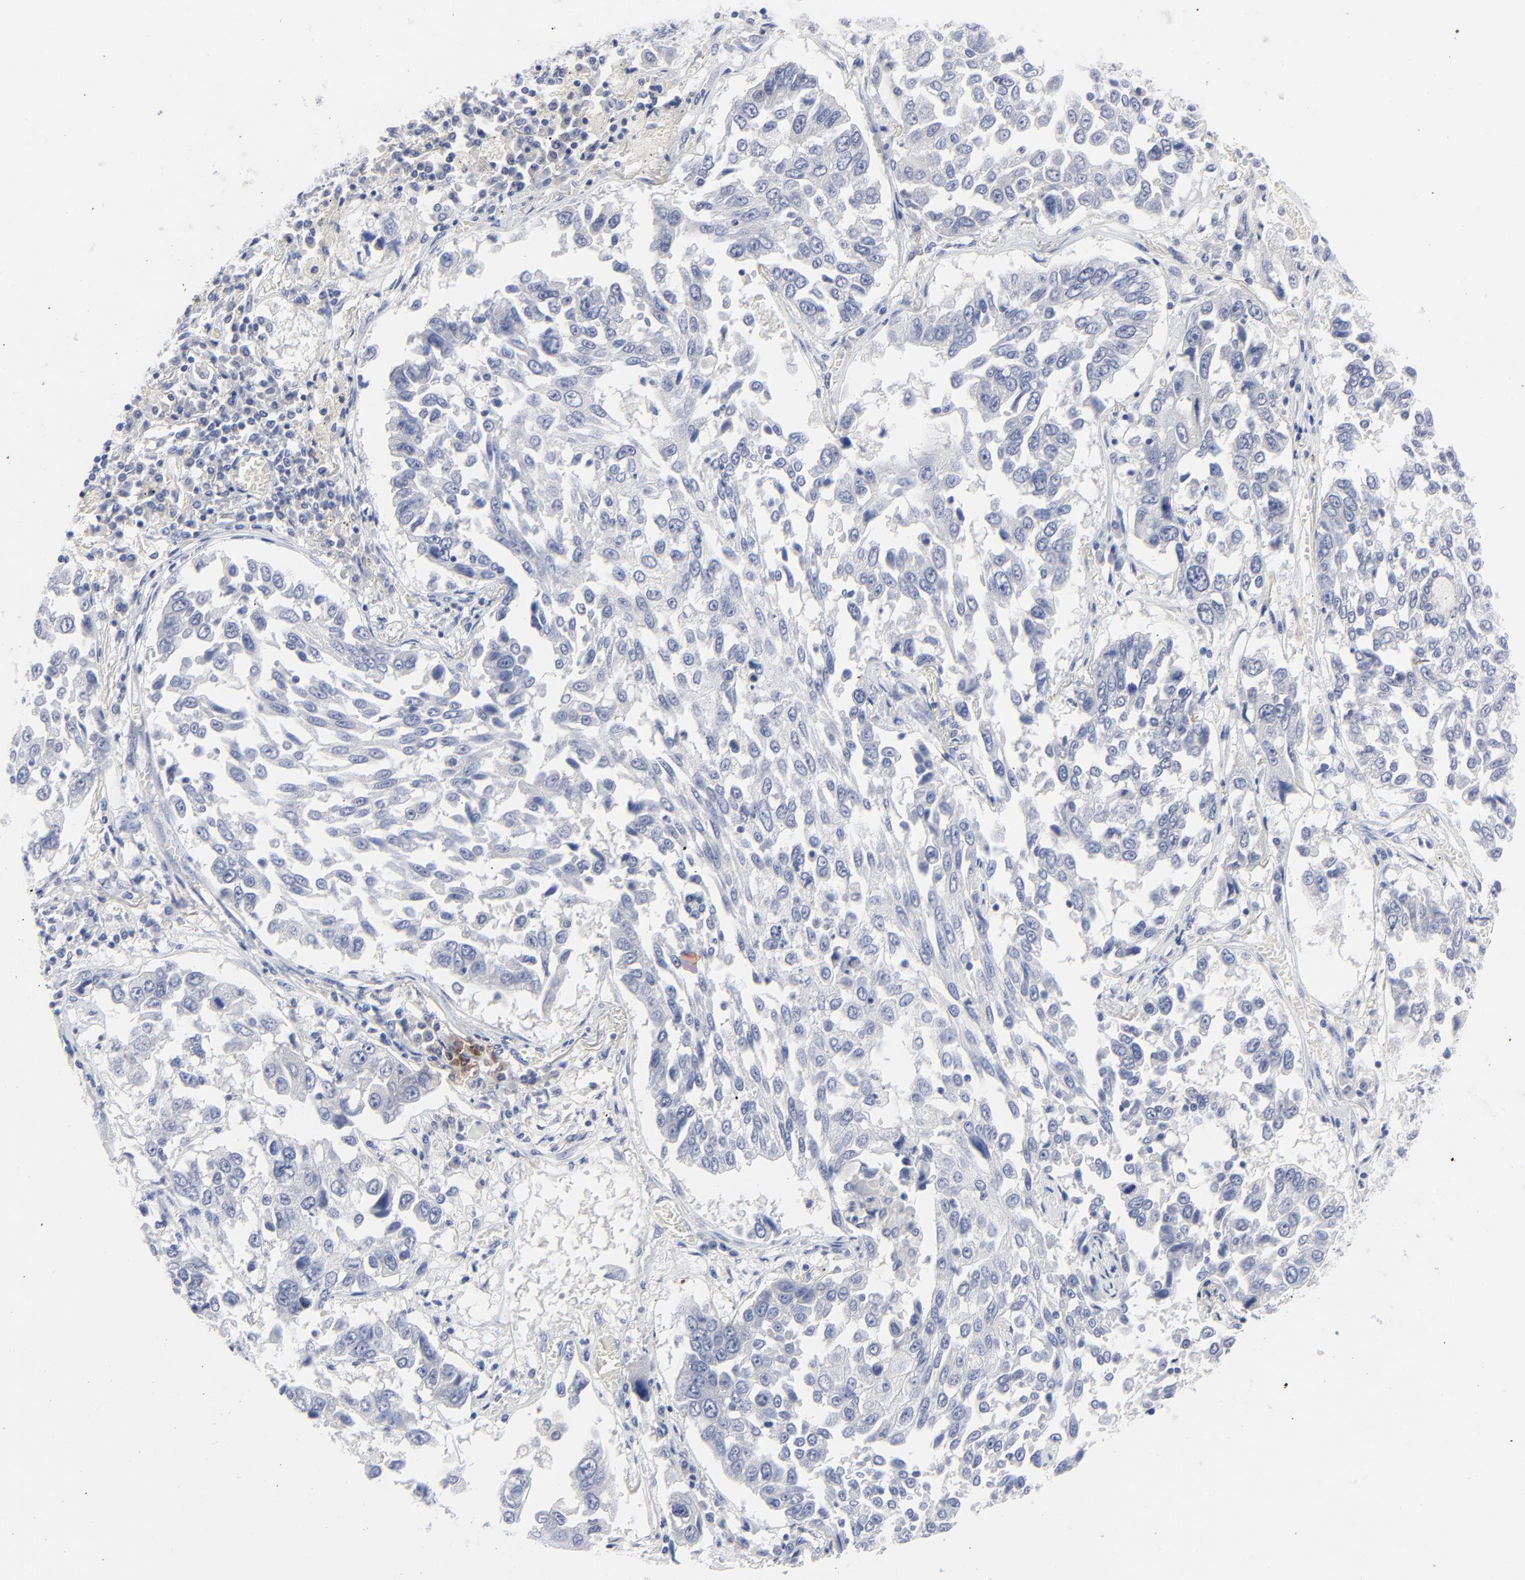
{"staining": {"intensity": "negative", "quantity": "none", "location": "none"}, "tissue": "lung cancer", "cell_type": "Tumor cells", "image_type": "cancer", "snomed": [{"axis": "morphology", "description": "Squamous cell carcinoma, NOS"}, {"axis": "topography", "description": "Lung"}], "caption": "This is an IHC photomicrograph of lung cancer (squamous cell carcinoma). There is no expression in tumor cells.", "gene": "CLEC4G", "patient": {"sex": "male", "age": 71}}